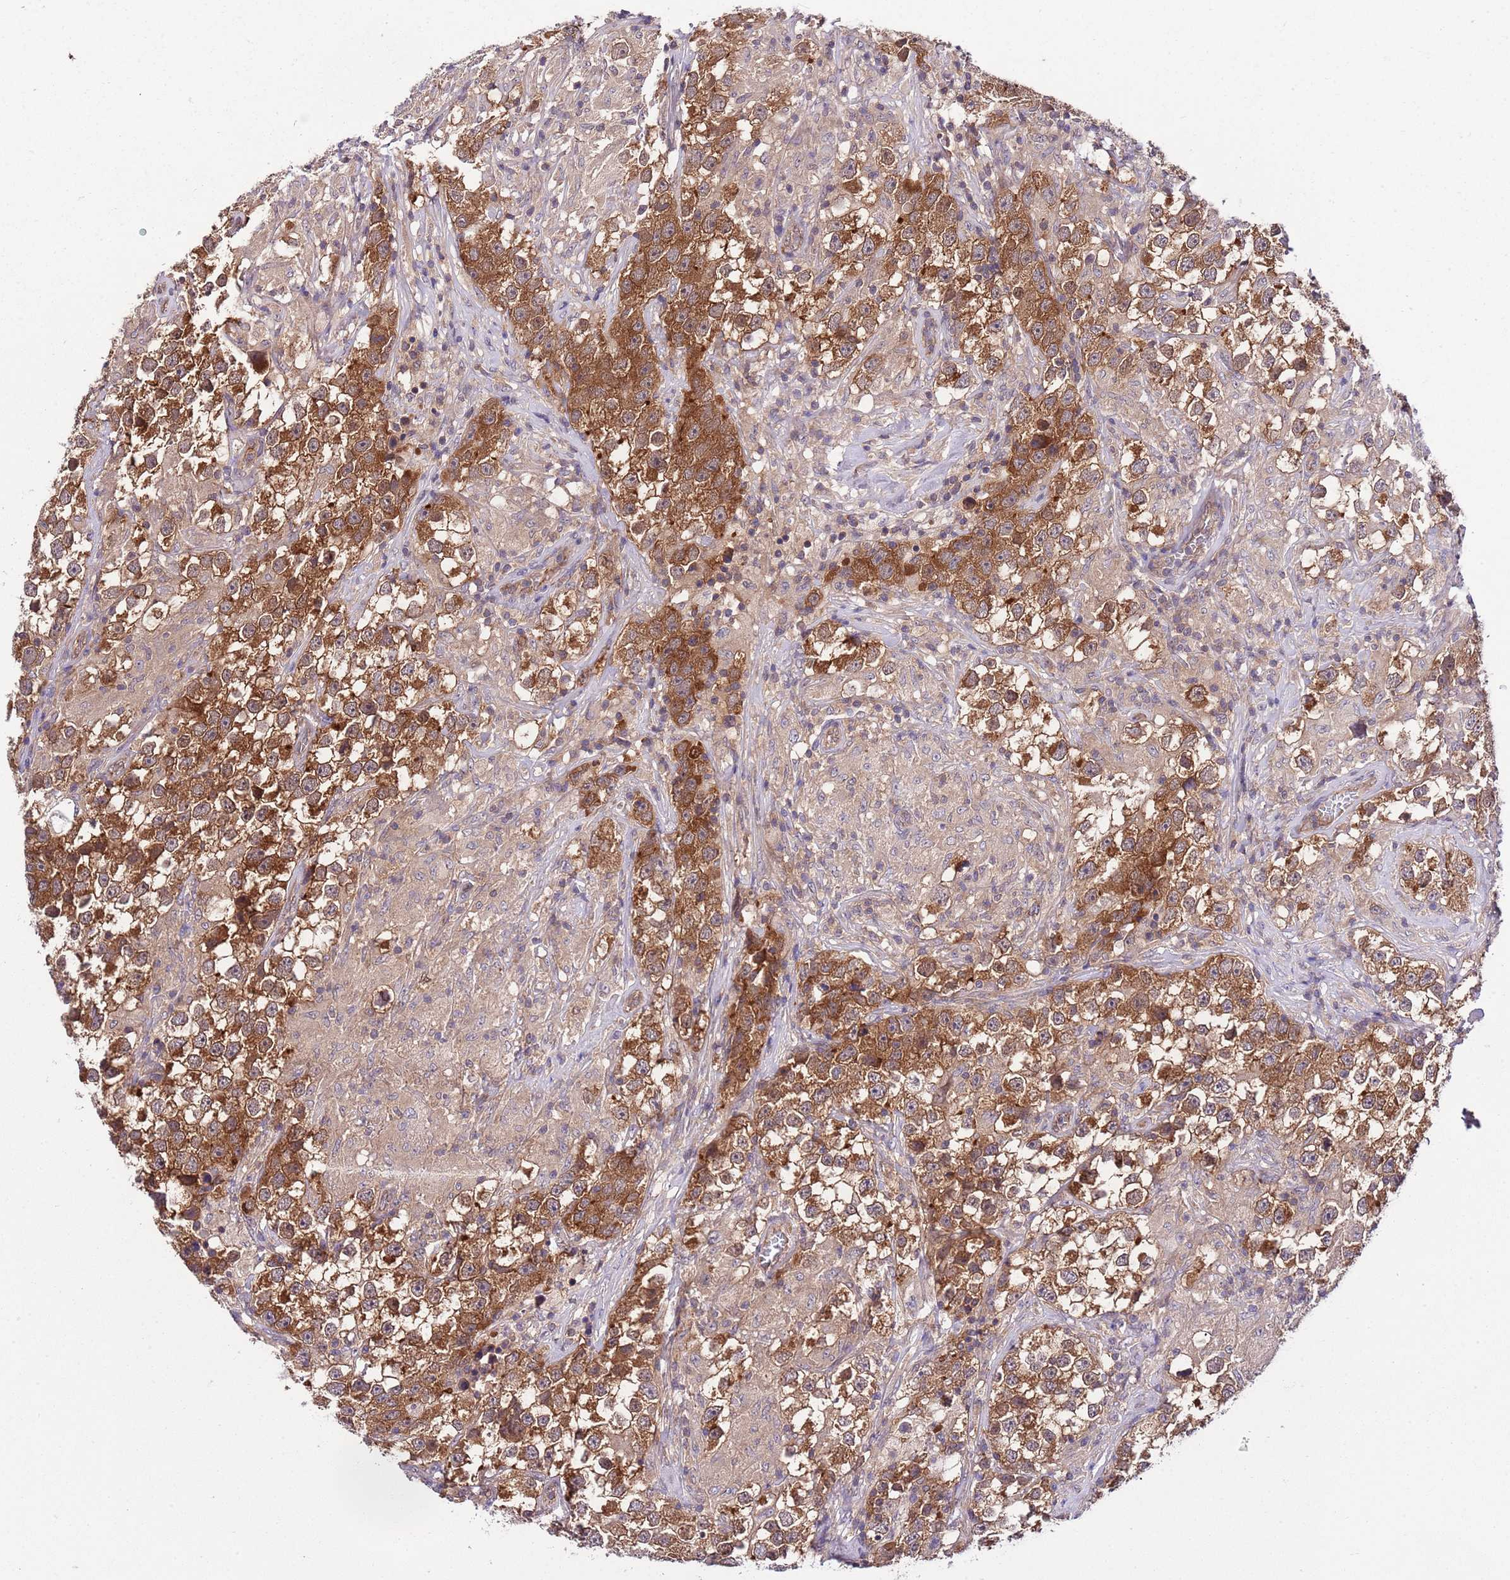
{"staining": {"intensity": "strong", "quantity": ">75%", "location": "cytoplasmic/membranous"}, "tissue": "testis cancer", "cell_type": "Tumor cells", "image_type": "cancer", "snomed": [{"axis": "morphology", "description": "Seminoma, NOS"}, {"axis": "topography", "description": "Testis"}], "caption": "A brown stain shows strong cytoplasmic/membranous positivity of a protein in human seminoma (testis) tumor cells.", "gene": "DONSON", "patient": {"sex": "male", "age": 46}}